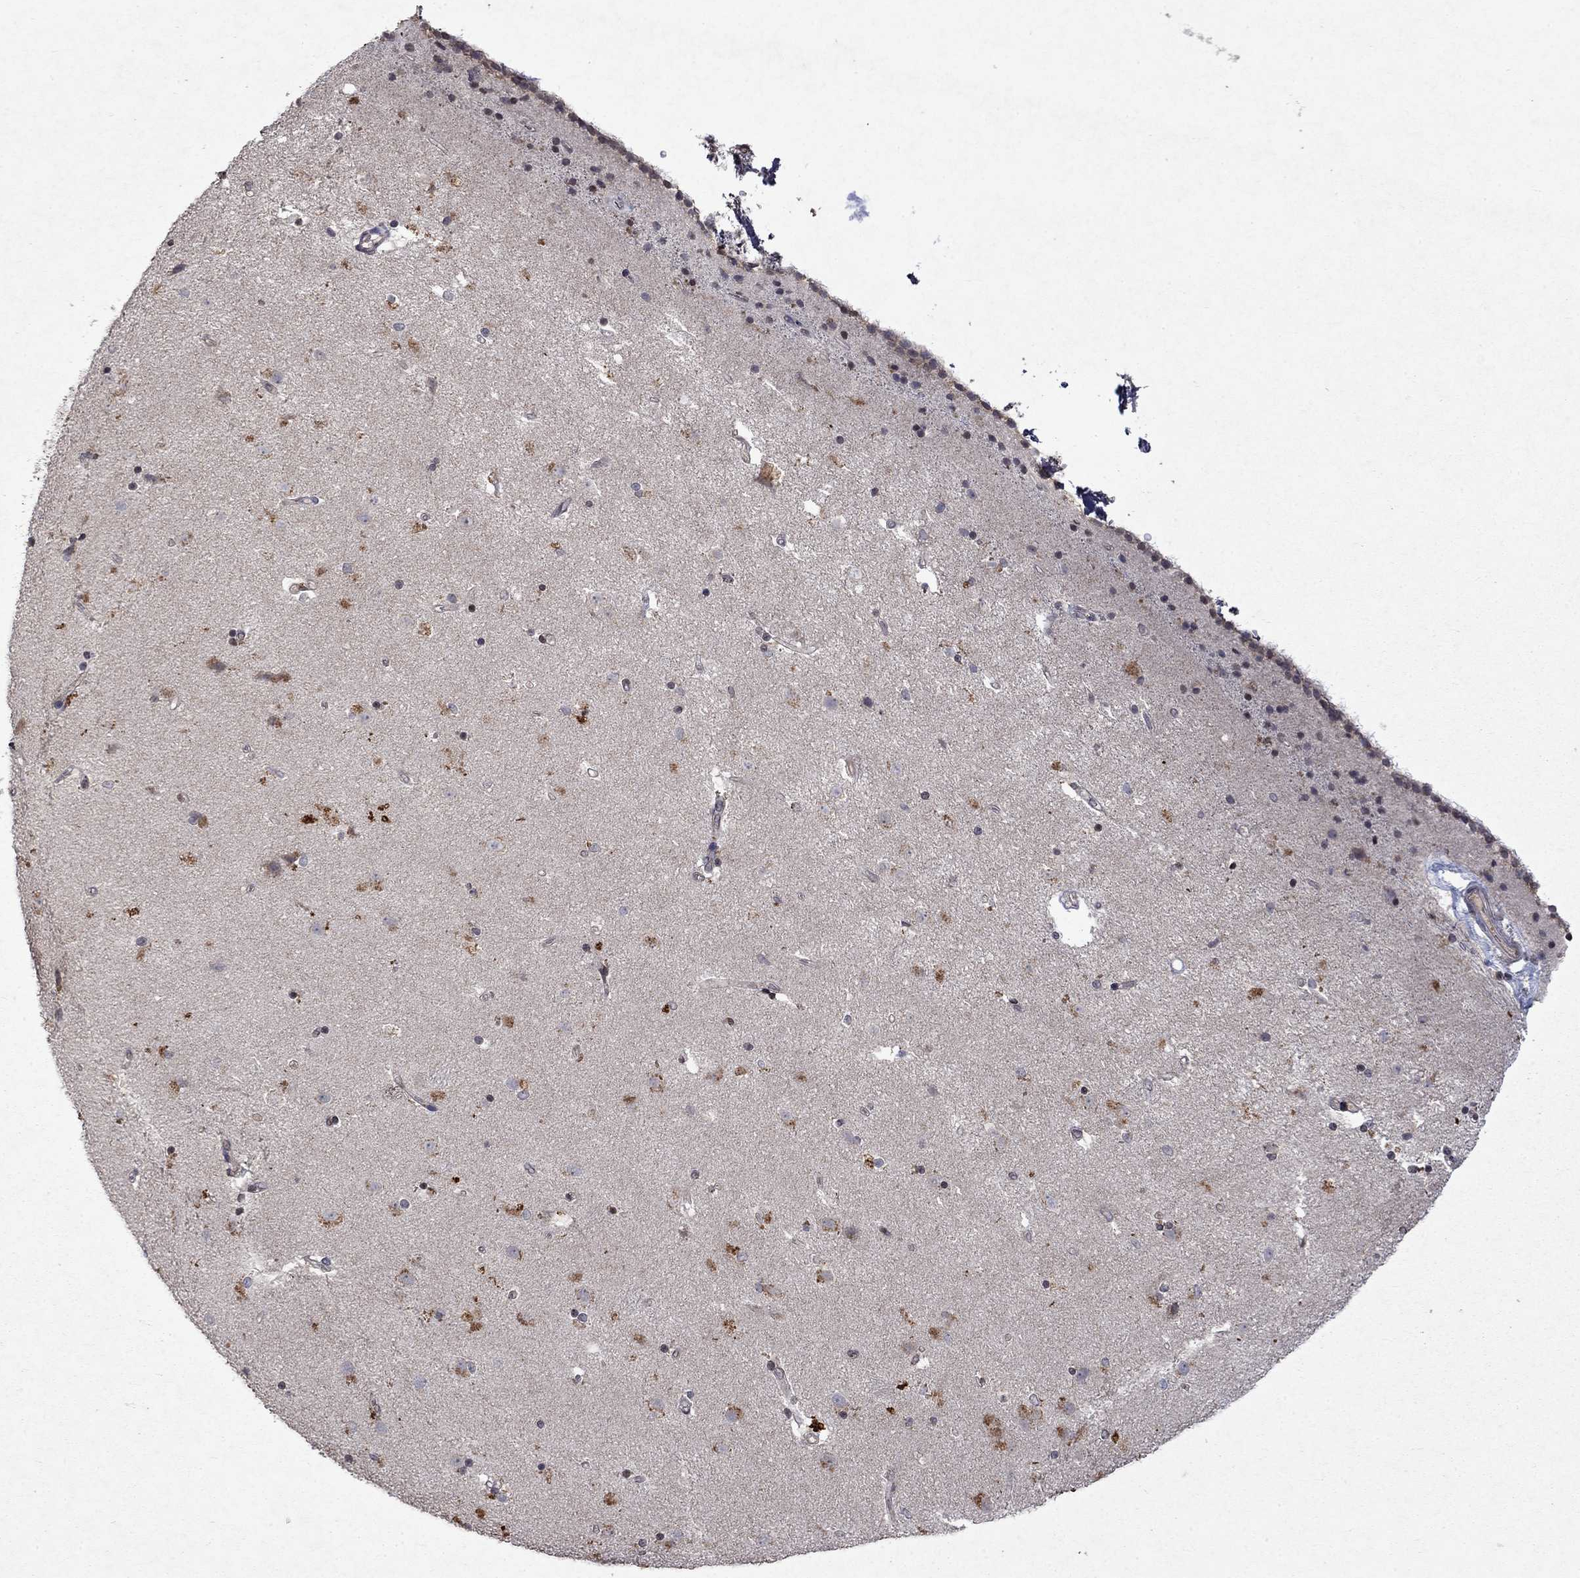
{"staining": {"intensity": "negative", "quantity": "none", "location": "none"}, "tissue": "caudate", "cell_type": "Glial cells", "image_type": "normal", "snomed": [{"axis": "morphology", "description": "Normal tissue, NOS"}, {"axis": "topography", "description": "Lateral ventricle wall"}], "caption": "Glial cells are negative for protein expression in normal human caudate. Nuclei are stained in blue.", "gene": "TTC38", "patient": {"sex": "female", "age": 71}}